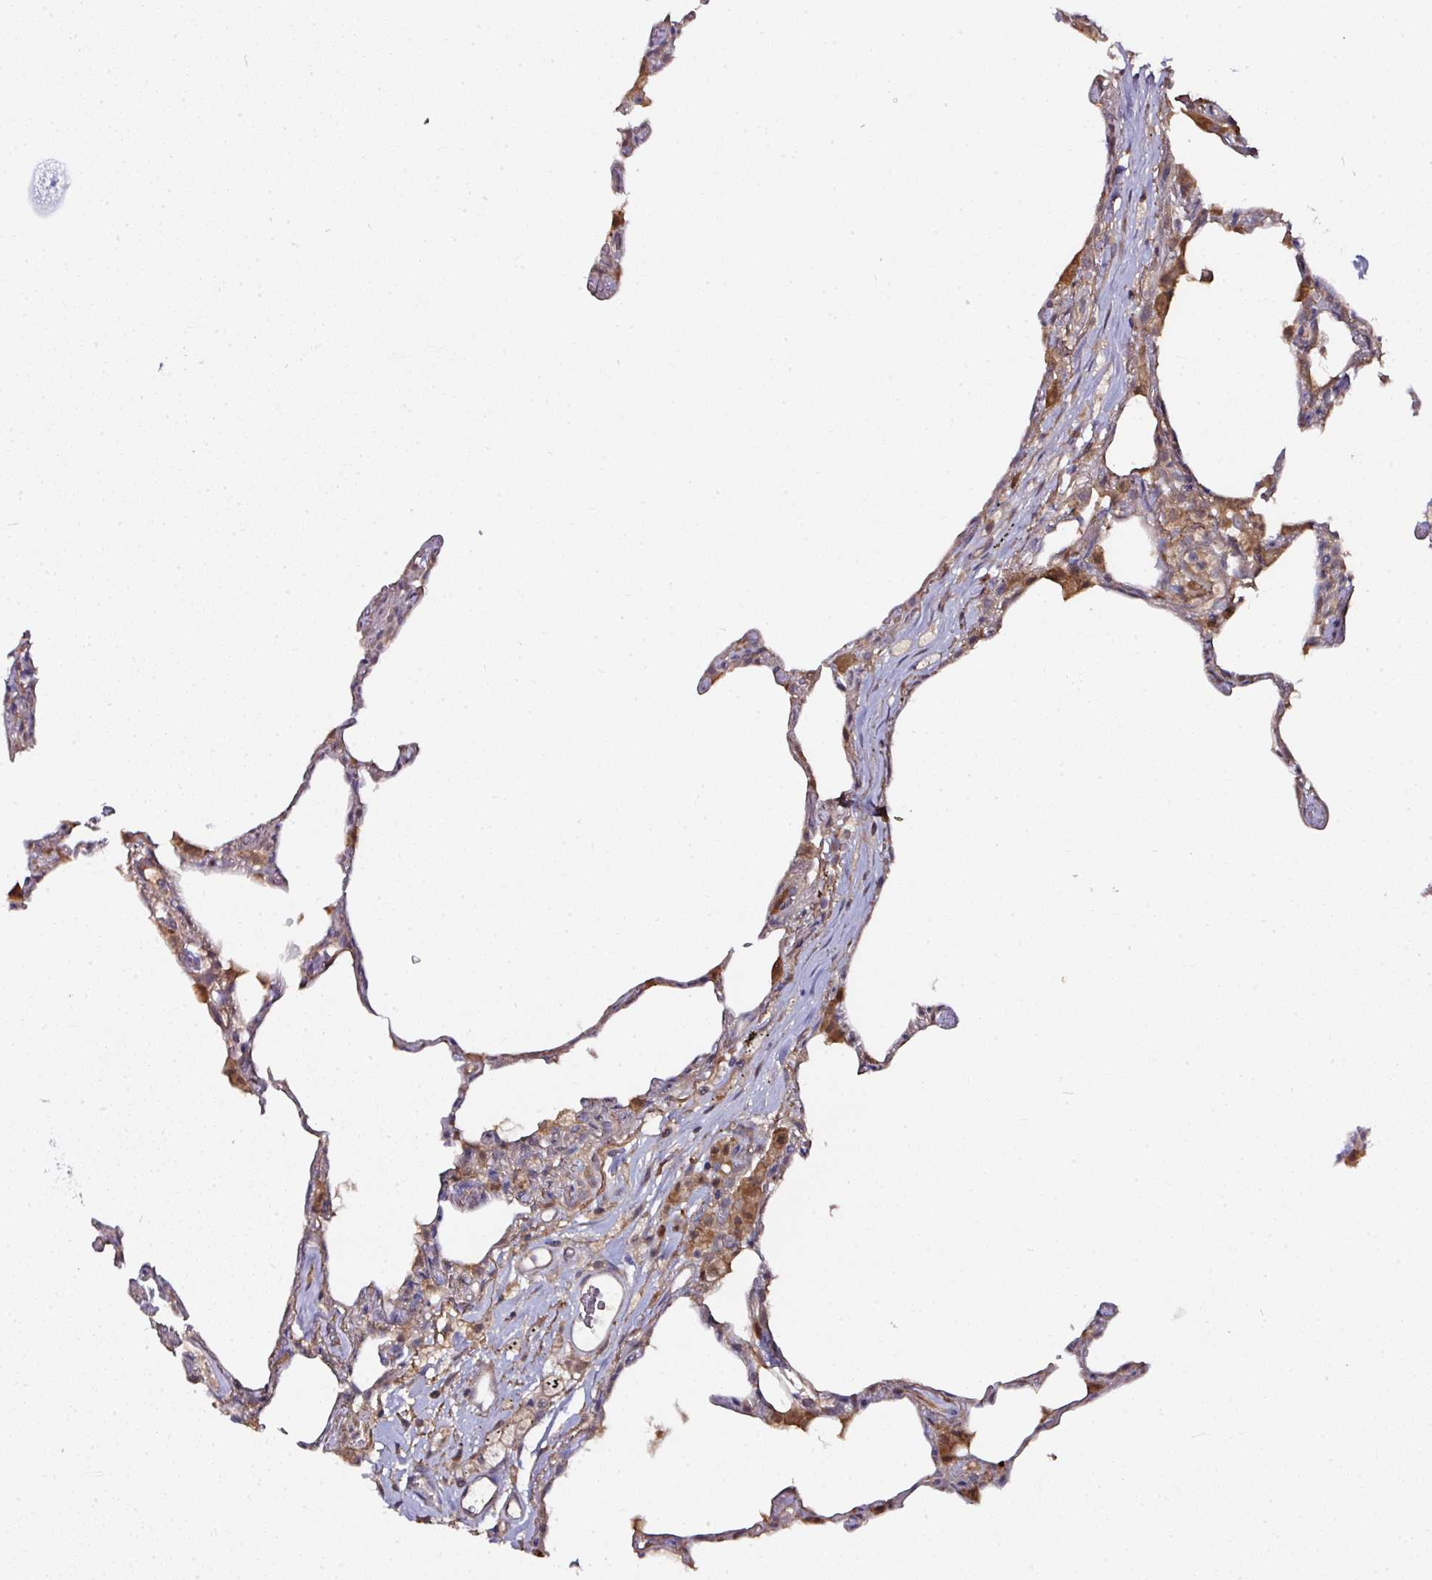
{"staining": {"intensity": "negative", "quantity": "none", "location": "none"}, "tissue": "lung", "cell_type": "Alveolar cells", "image_type": "normal", "snomed": [{"axis": "morphology", "description": "Normal tissue, NOS"}, {"axis": "topography", "description": "Lung"}], "caption": "A histopathology image of lung stained for a protein reveals no brown staining in alveolar cells.", "gene": "CTDSP2", "patient": {"sex": "female", "age": 57}}